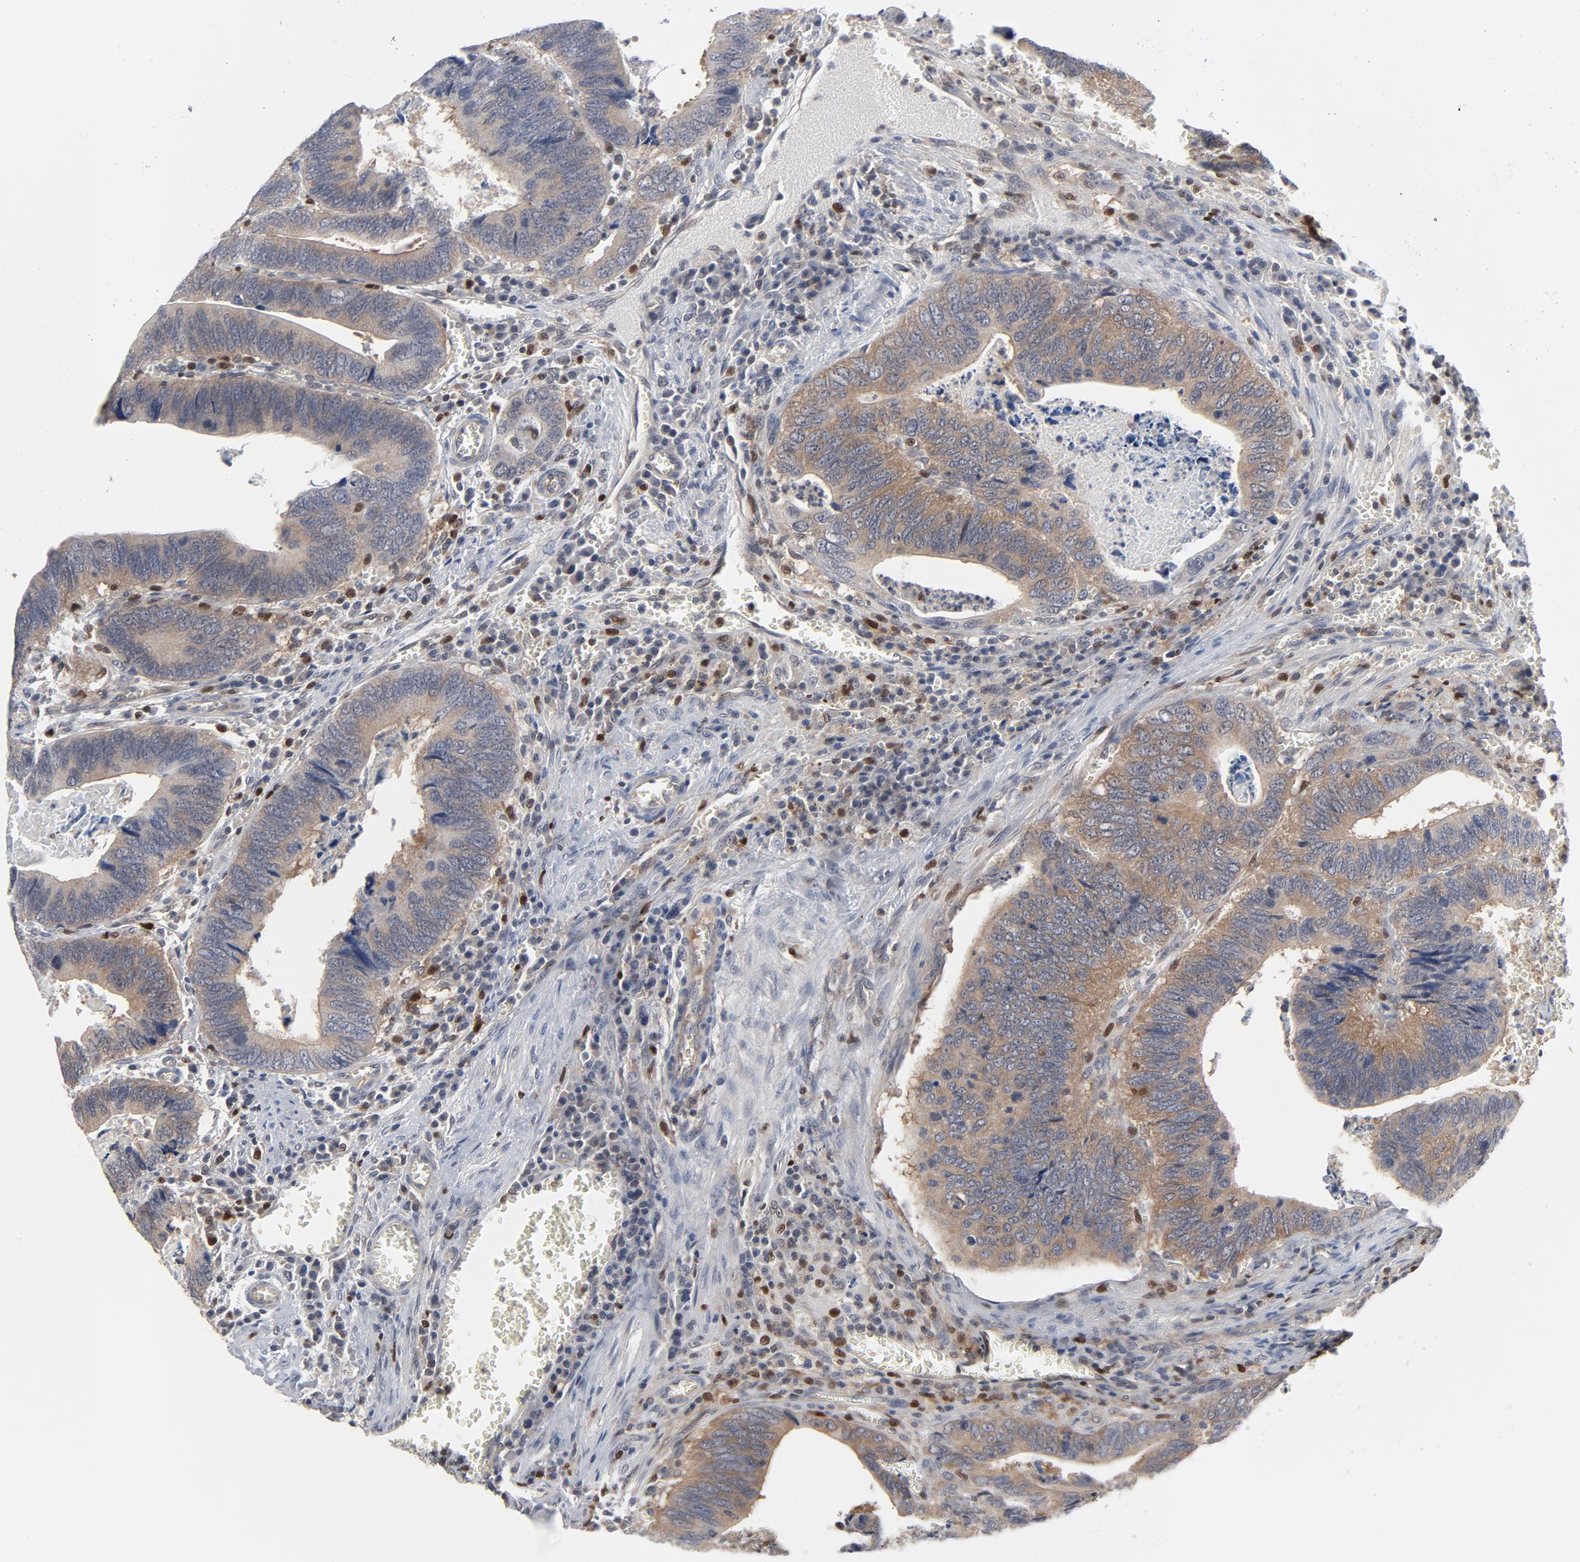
{"staining": {"intensity": "moderate", "quantity": "25%-75%", "location": "cytoplasmic/membranous"}, "tissue": "colorectal cancer", "cell_type": "Tumor cells", "image_type": "cancer", "snomed": [{"axis": "morphology", "description": "Adenocarcinoma, NOS"}, {"axis": "topography", "description": "Colon"}], "caption": "About 25%-75% of tumor cells in human colorectal adenocarcinoma show moderate cytoplasmic/membranous protein positivity as visualized by brown immunohistochemical staining.", "gene": "NFKB1", "patient": {"sex": "male", "age": 72}}